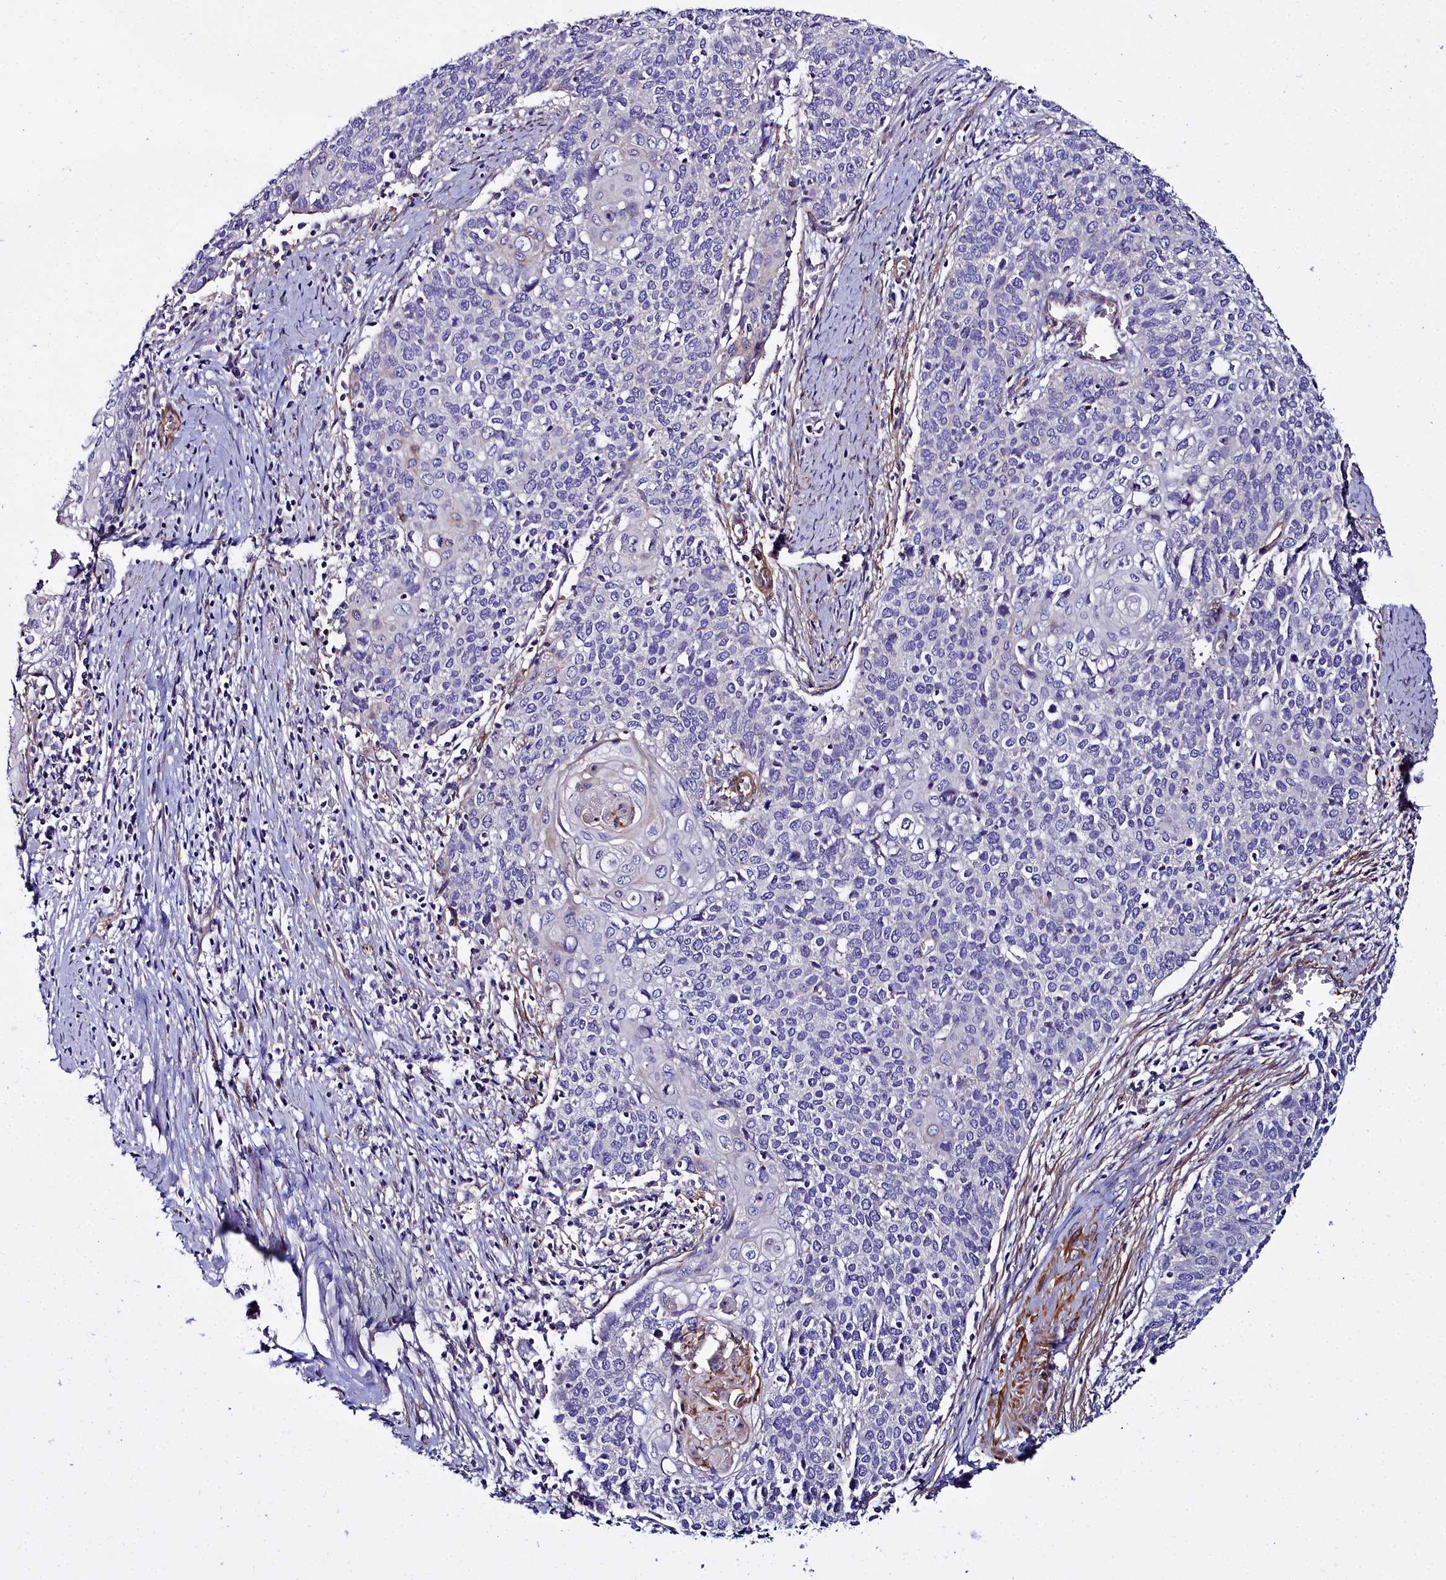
{"staining": {"intensity": "negative", "quantity": "none", "location": "none"}, "tissue": "cervical cancer", "cell_type": "Tumor cells", "image_type": "cancer", "snomed": [{"axis": "morphology", "description": "Squamous cell carcinoma, NOS"}, {"axis": "topography", "description": "Cervix"}], "caption": "Tumor cells show no significant staining in cervical cancer (squamous cell carcinoma).", "gene": "FADS3", "patient": {"sex": "female", "age": 39}}